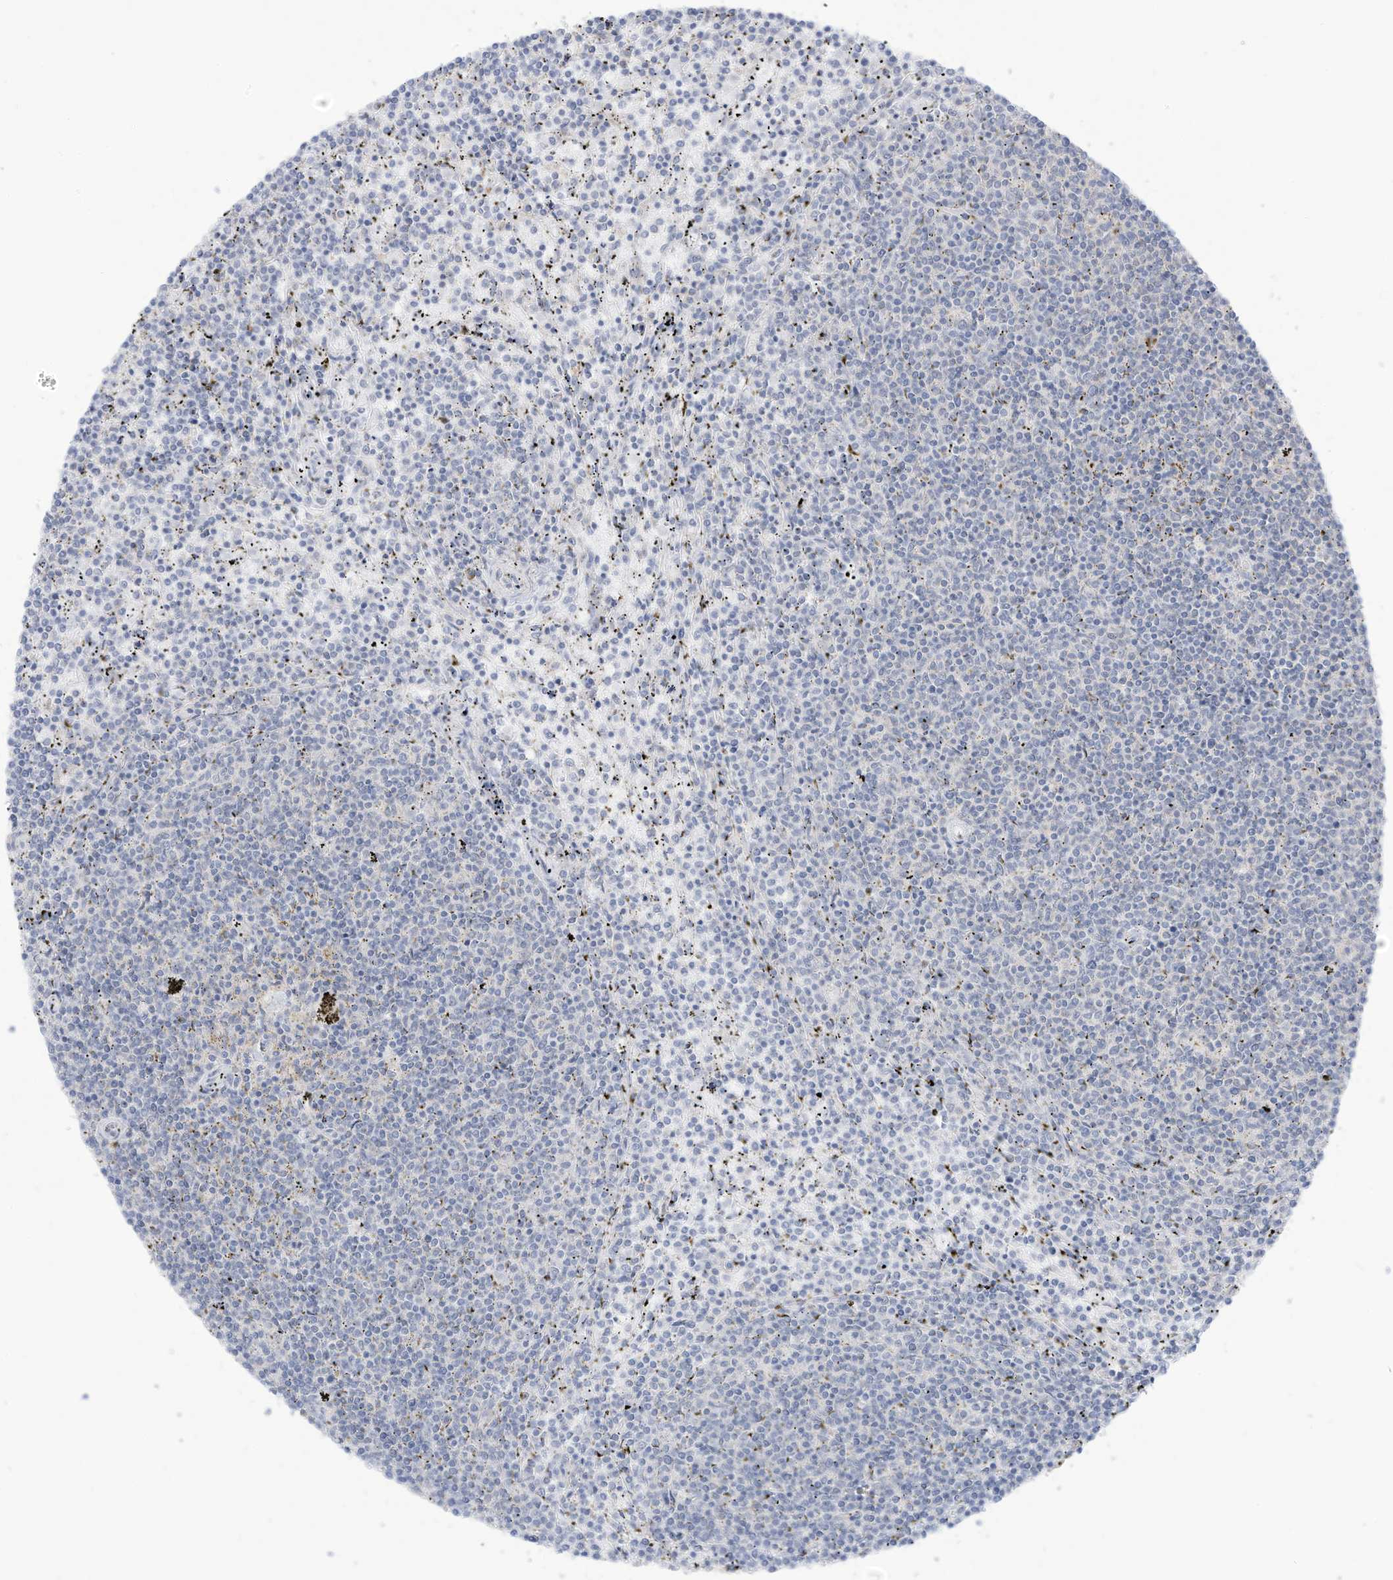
{"staining": {"intensity": "negative", "quantity": "none", "location": "none"}, "tissue": "lymphoma", "cell_type": "Tumor cells", "image_type": "cancer", "snomed": [{"axis": "morphology", "description": "Malignant lymphoma, non-Hodgkin's type, Low grade"}, {"axis": "topography", "description": "Spleen"}], "caption": "This is a micrograph of immunohistochemistry (IHC) staining of lymphoma, which shows no staining in tumor cells. The staining was performed using DAB to visualize the protein expression in brown, while the nuclei were stained in blue with hematoxylin (Magnification: 20x).", "gene": "OGT", "patient": {"sex": "female", "age": 50}}